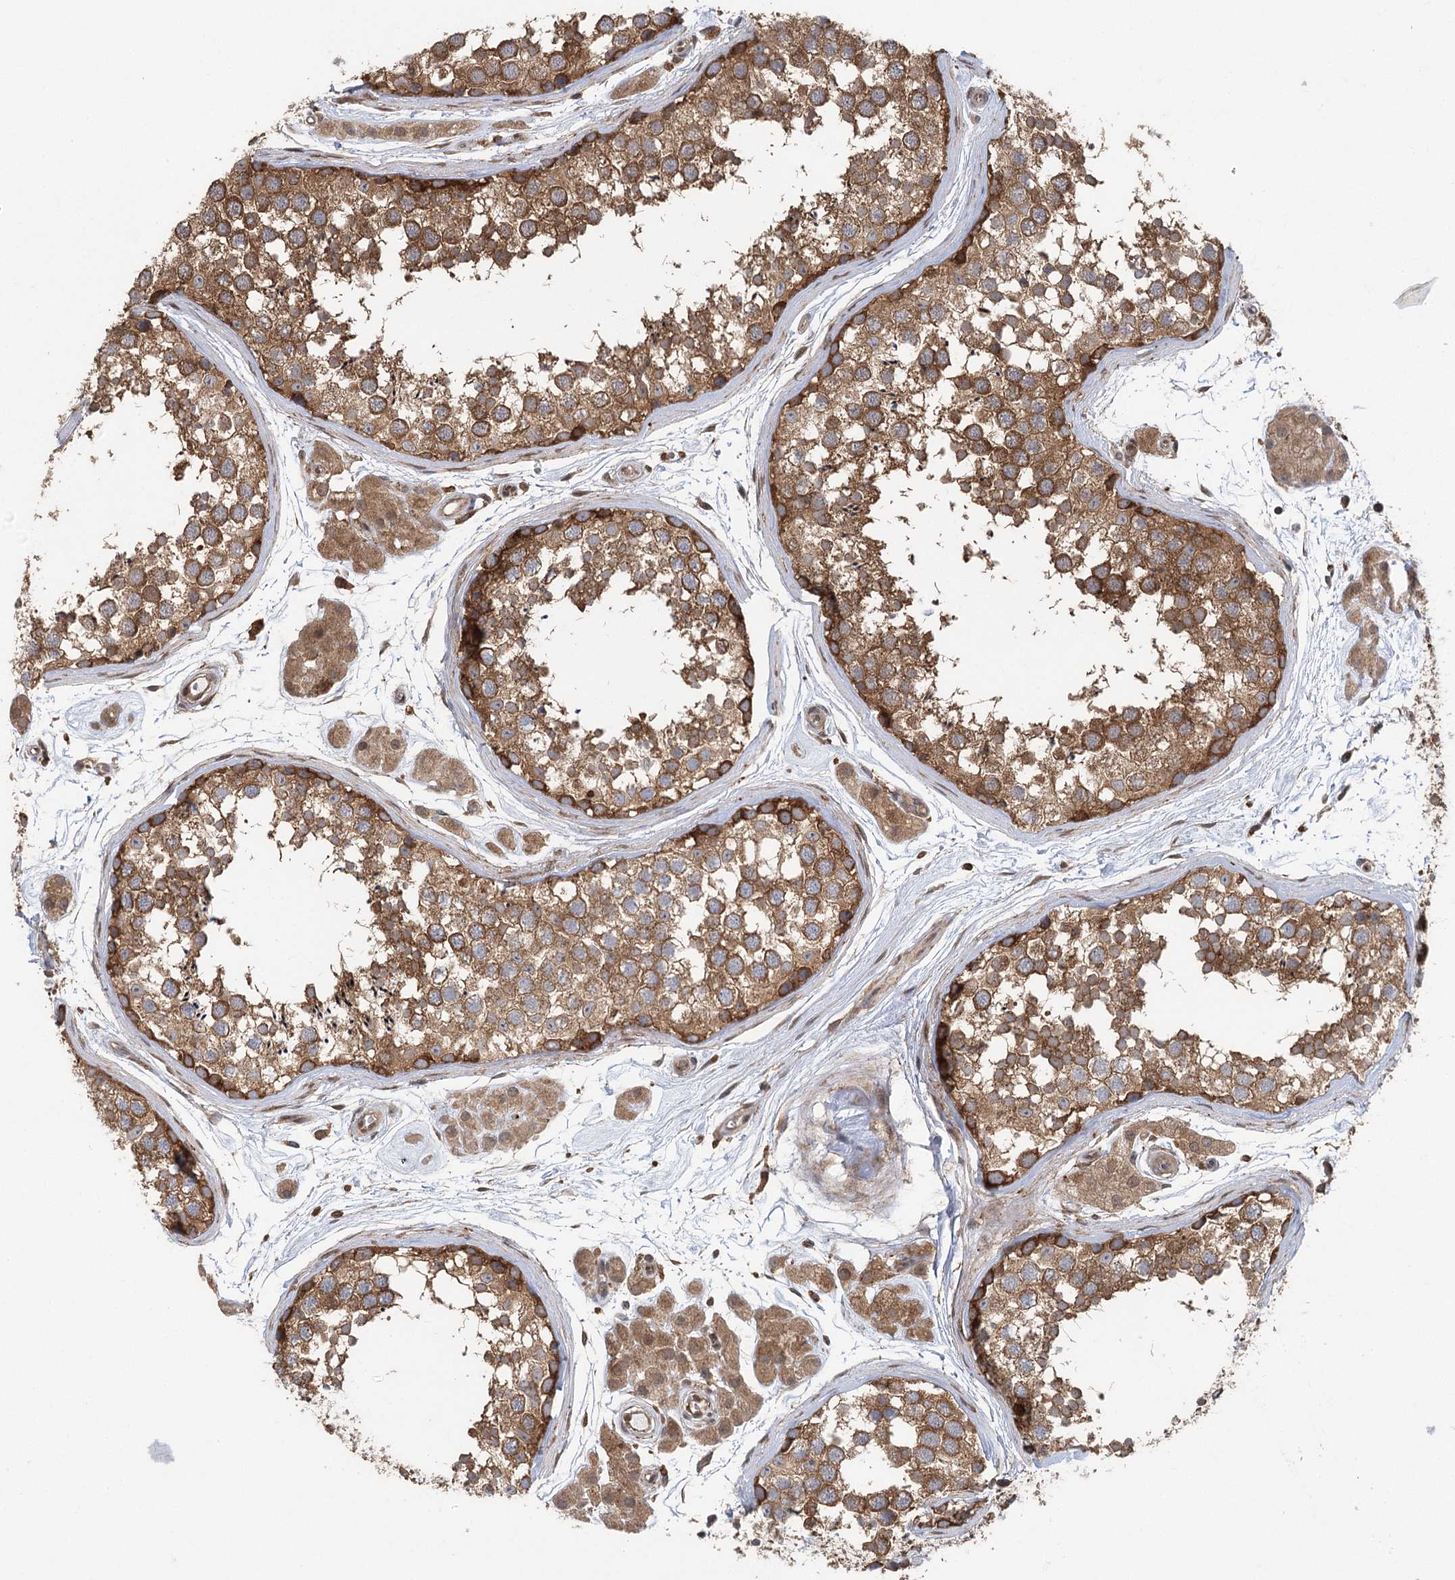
{"staining": {"intensity": "moderate", "quantity": ">75%", "location": "cytoplasmic/membranous"}, "tissue": "testis", "cell_type": "Cells in seminiferous ducts", "image_type": "normal", "snomed": [{"axis": "morphology", "description": "Normal tissue, NOS"}, {"axis": "topography", "description": "Testis"}], "caption": "Immunohistochemistry photomicrograph of unremarkable testis: testis stained using IHC reveals medium levels of moderate protein expression localized specifically in the cytoplasmic/membranous of cells in seminiferous ducts, appearing as a cytoplasmic/membranous brown color.", "gene": "C12orf4", "patient": {"sex": "male", "age": 56}}